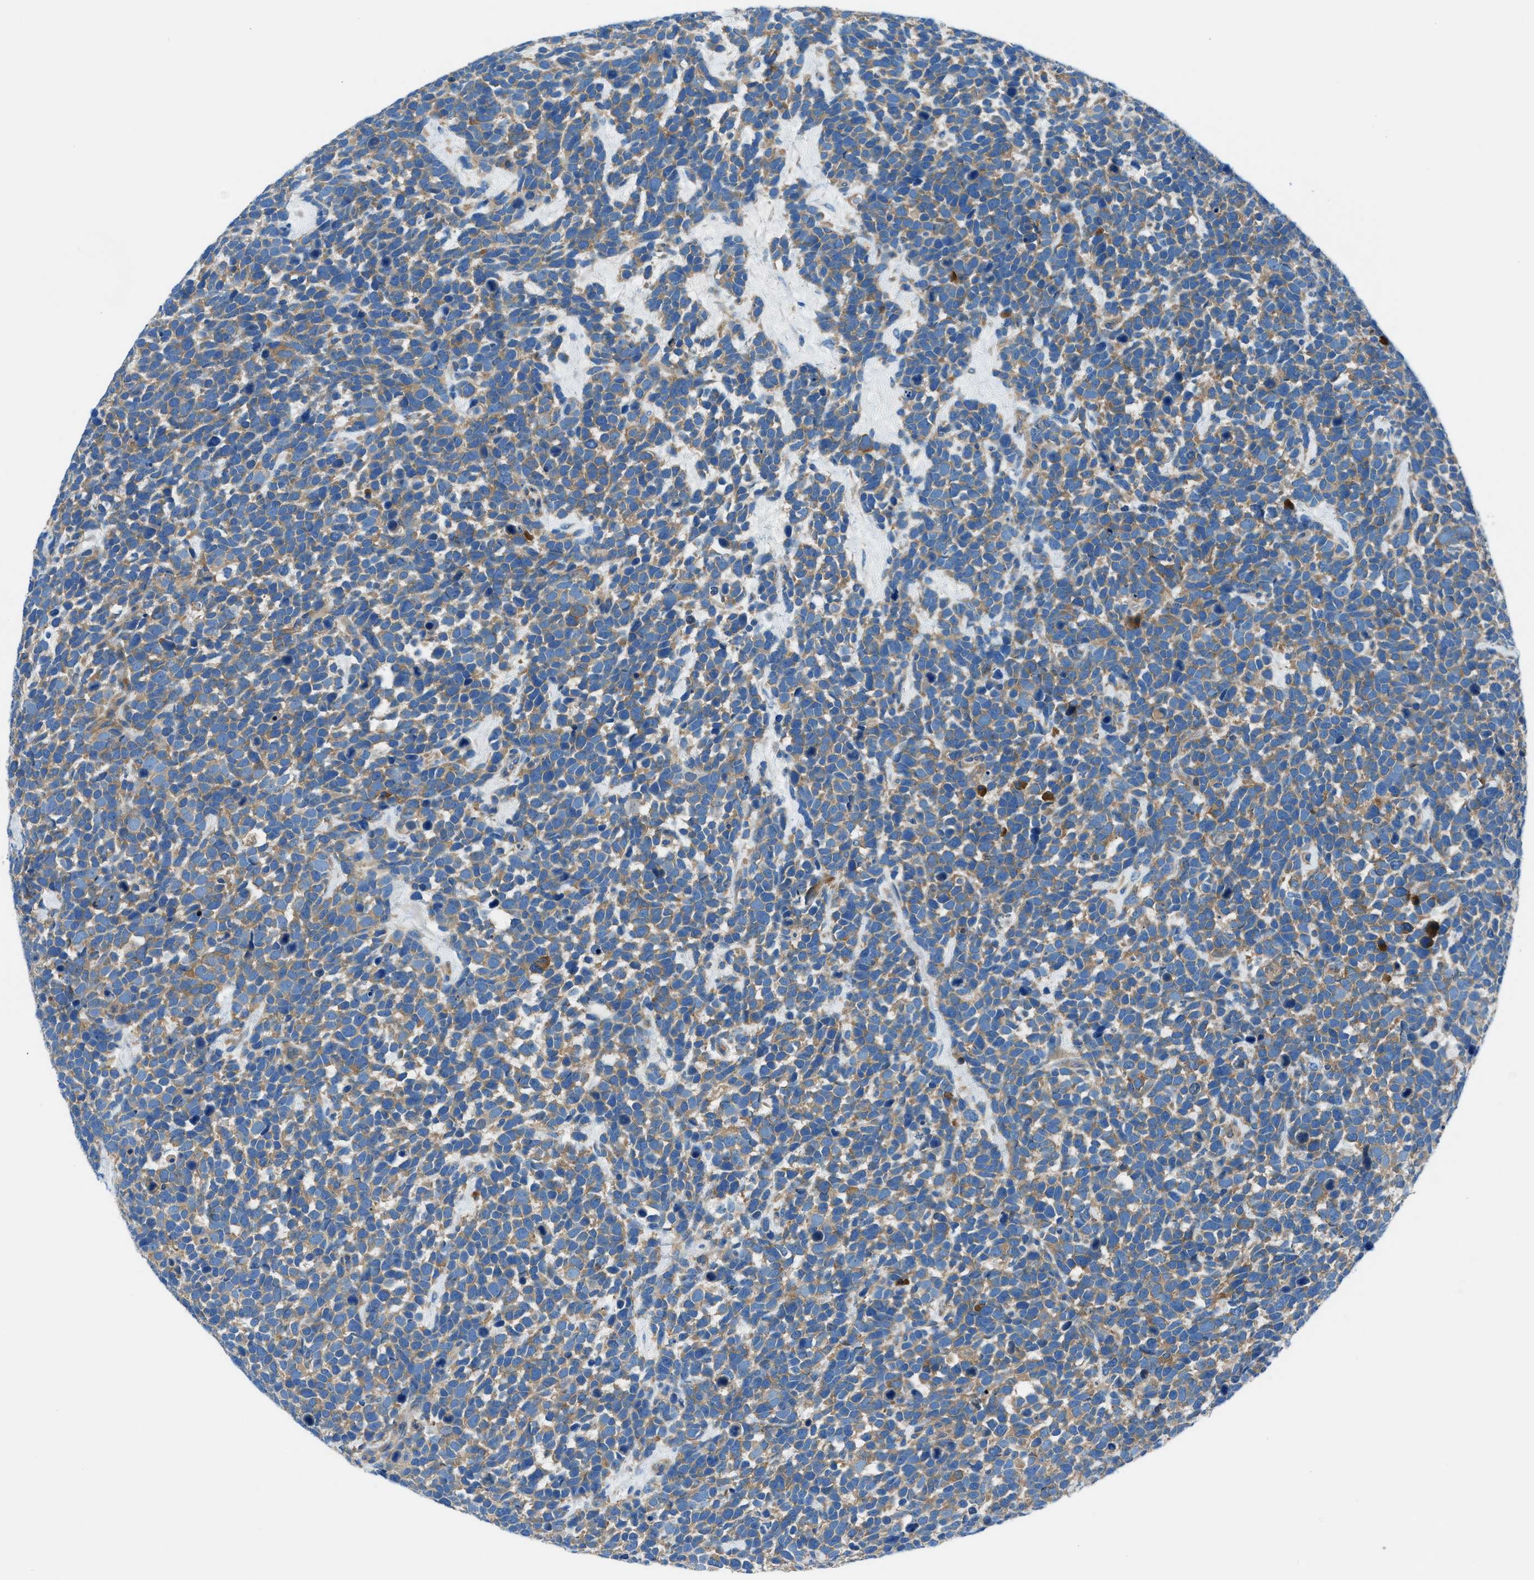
{"staining": {"intensity": "moderate", "quantity": "25%-75%", "location": "cytoplasmic/membranous"}, "tissue": "urothelial cancer", "cell_type": "Tumor cells", "image_type": "cancer", "snomed": [{"axis": "morphology", "description": "Urothelial carcinoma, High grade"}, {"axis": "topography", "description": "Urinary bladder"}], "caption": "Immunohistochemistry micrograph of high-grade urothelial carcinoma stained for a protein (brown), which exhibits medium levels of moderate cytoplasmic/membranous positivity in approximately 25%-75% of tumor cells.", "gene": "SARS1", "patient": {"sex": "female", "age": 82}}